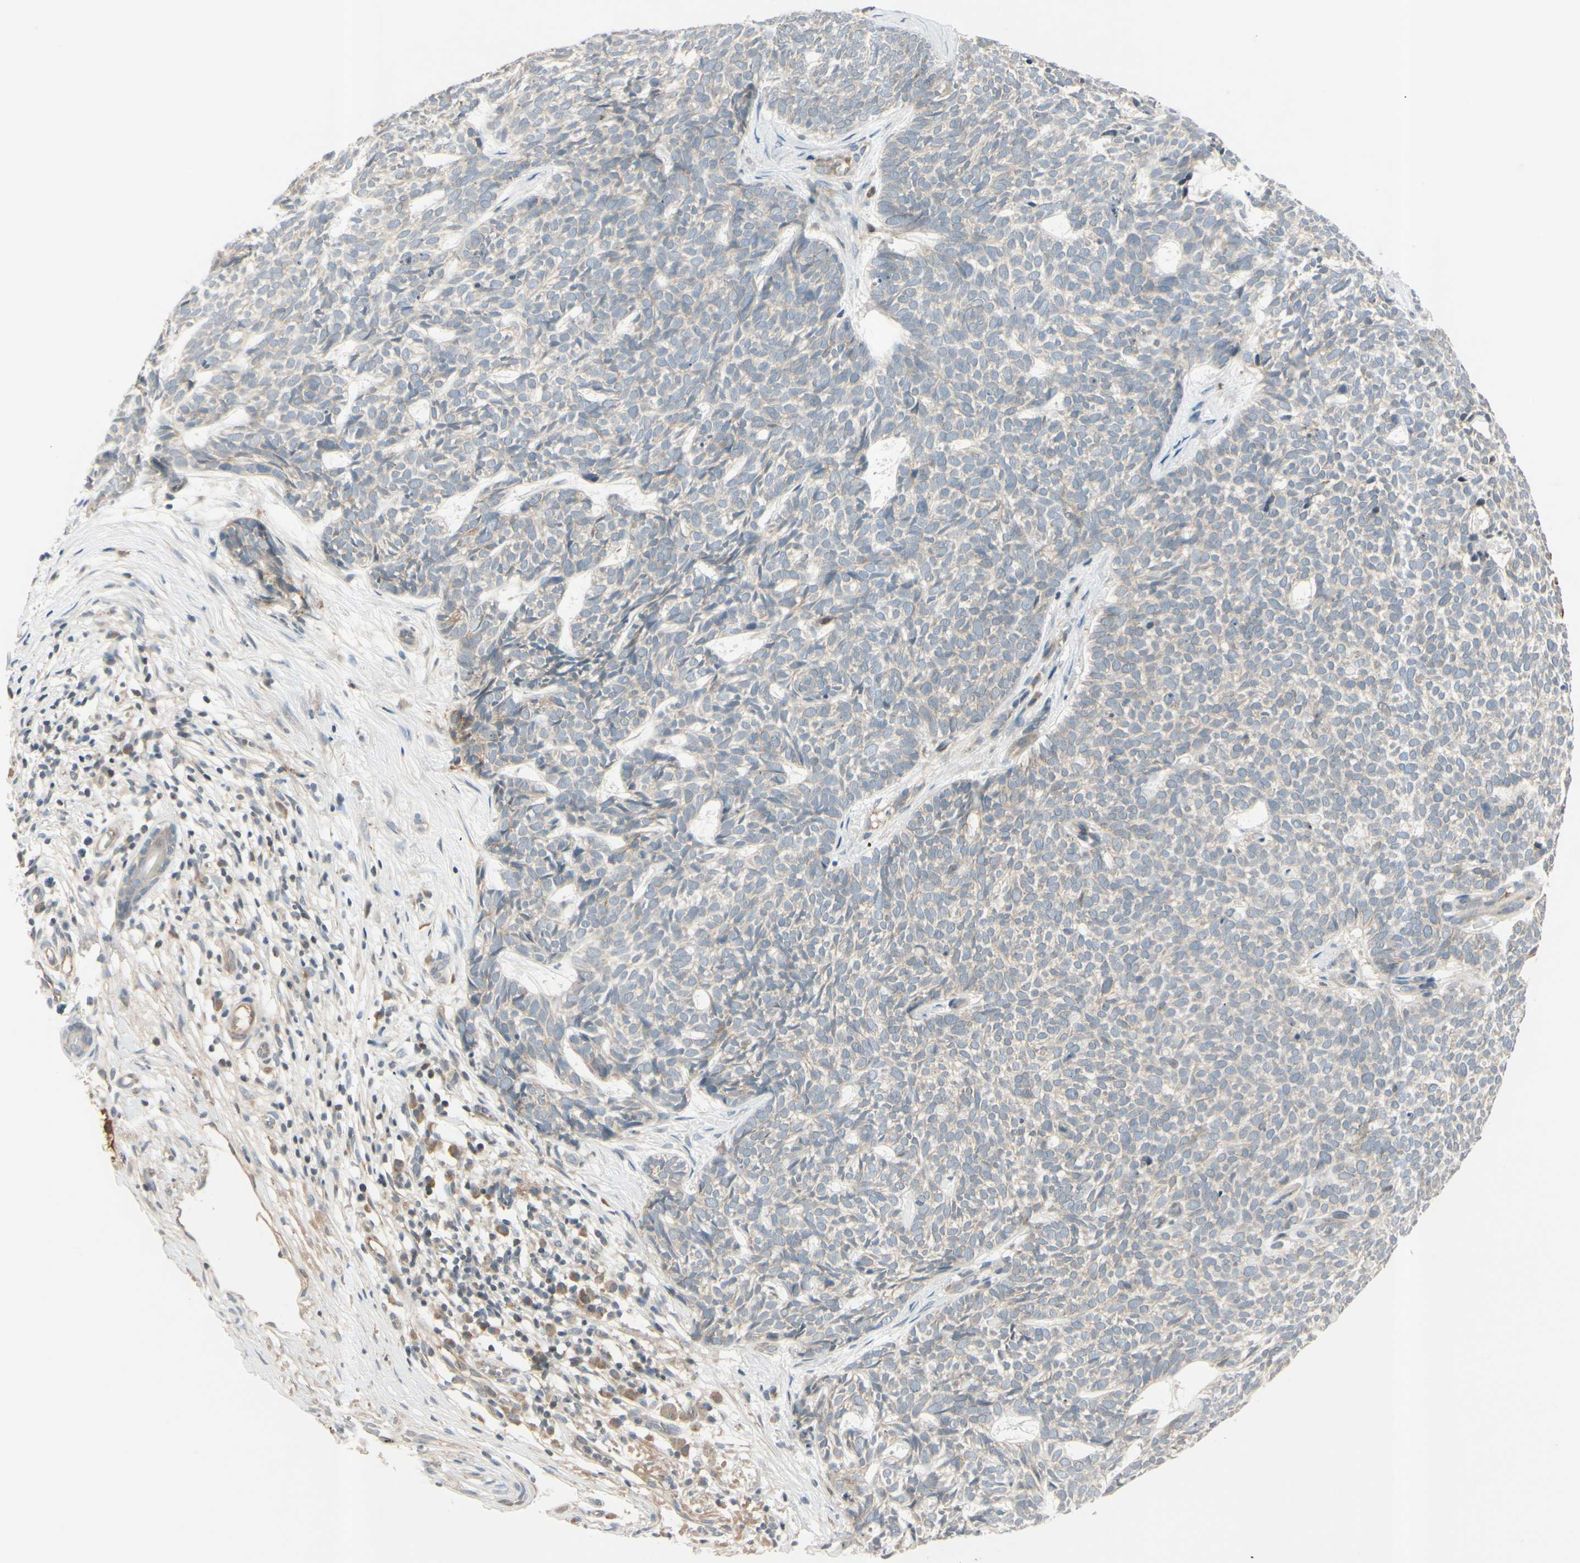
{"staining": {"intensity": "weak", "quantity": "25%-75%", "location": "cytoplasmic/membranous"}, "tissue": "skin cancer", "cell_type": "Tumor cells", "image_type": "cancer", "snomed": [{"axis": "morphology", "description": "Basal cell carcinoma"}, {"axis": "topography", "description": "Skin"}], "caption": "A low amount of weak cytoplasmic/membranous expression is seen in about 25%-75% of tumor cells in skin cancer (basal cell carcinoma) tissue.", "gene": "ICAM5", "patient": {"sex": "female", "age": 84}}